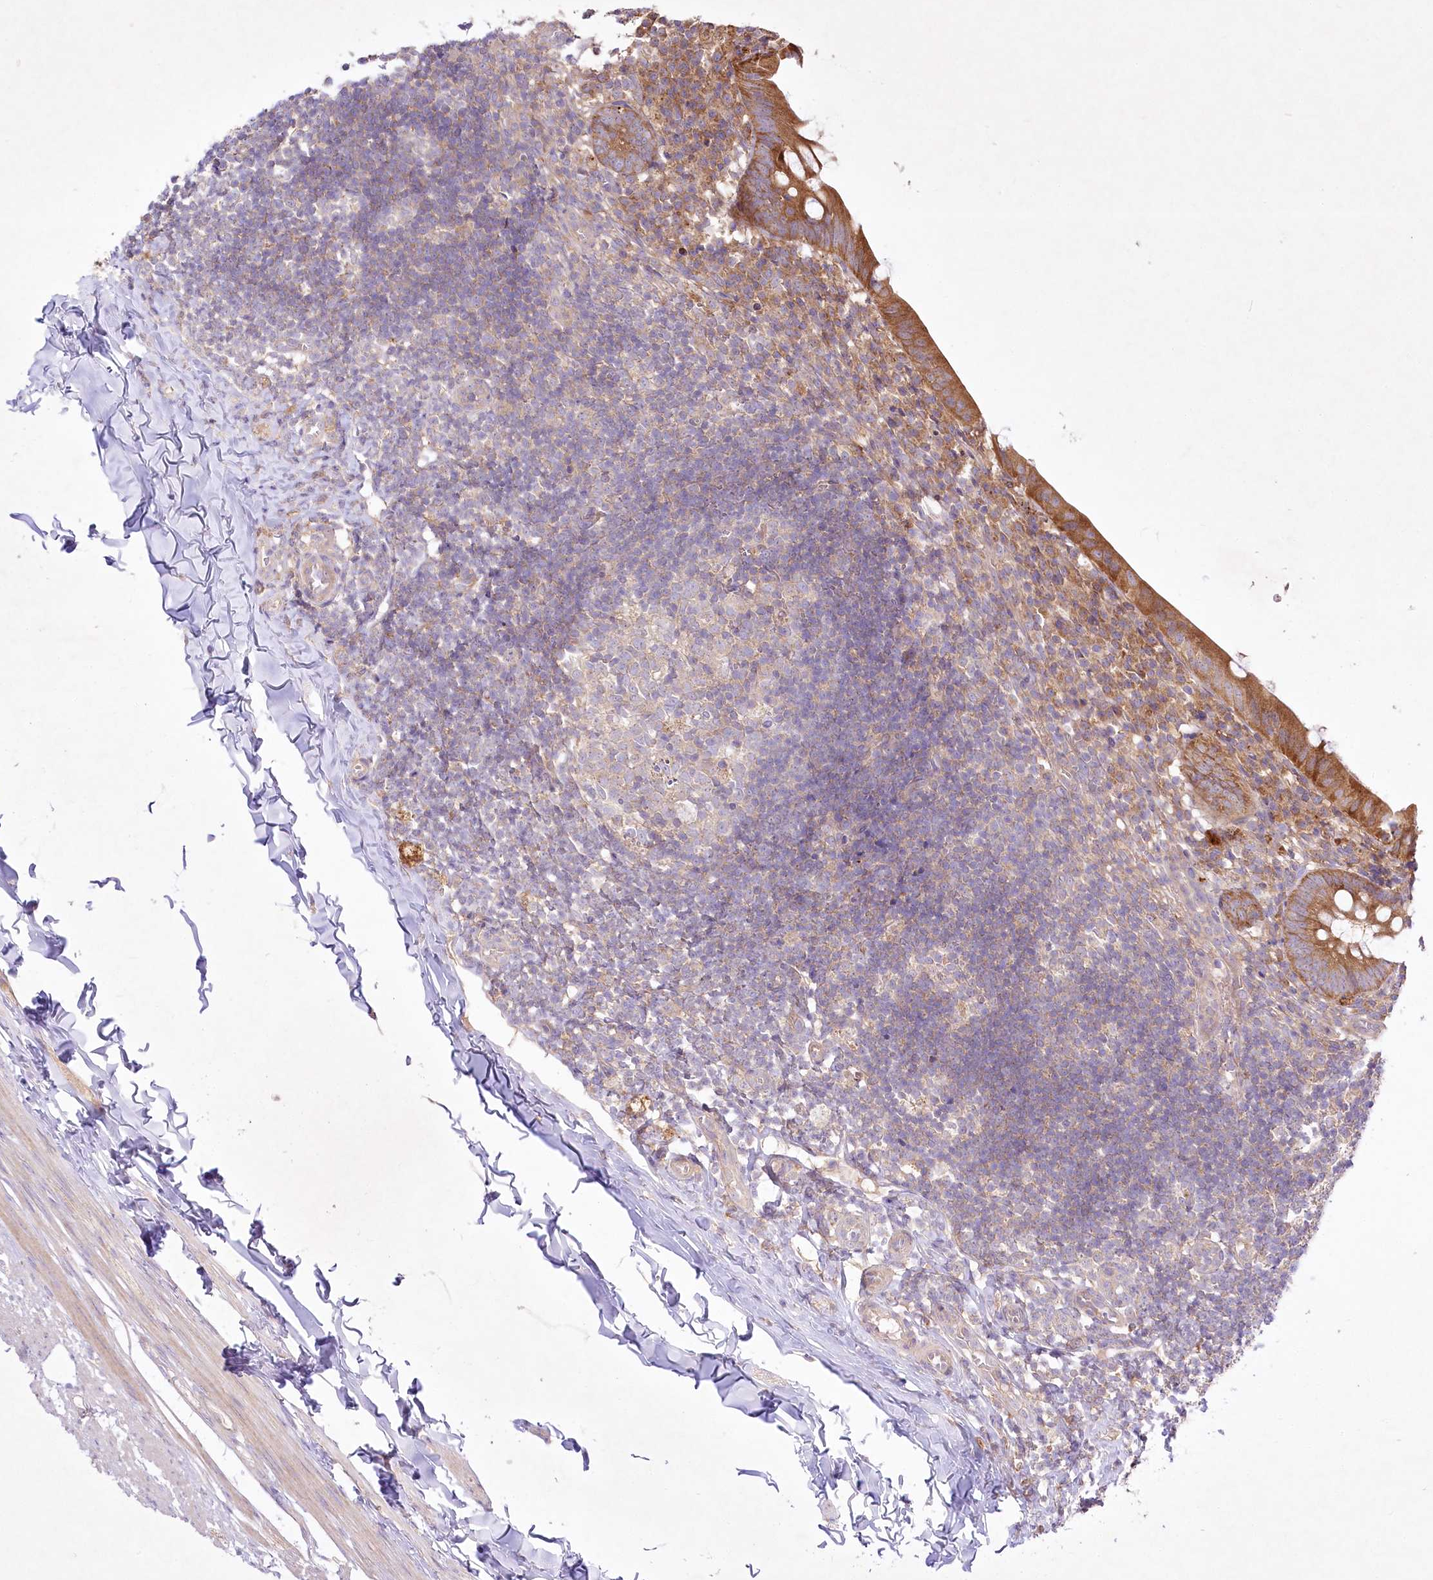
{"staining": {"intensity": "strong", "quantity": ">75%", "location": "cytoplasmic/membranous"}, "tissue": "appendix", "cell_type": "Glandular cells", "image_type": "normal", "snomed": [{"axis": "morphology", "description": "Normal tissue, NOS"}, {"axis": "topography", "description": "Appendix"}], "caption": "Immunohistochemistry photomicrograph of benign appendix: human appendix stained using immunohistochemistry (IHC) reveals high levels of strong protein expression localized specifically in the cytoplasmic/membranous of glandular cells, appearing as a cytoplasmic/membranous brown color.", "gene": "PYROXD1", "patient": {"sex": "male", "age": 8}}